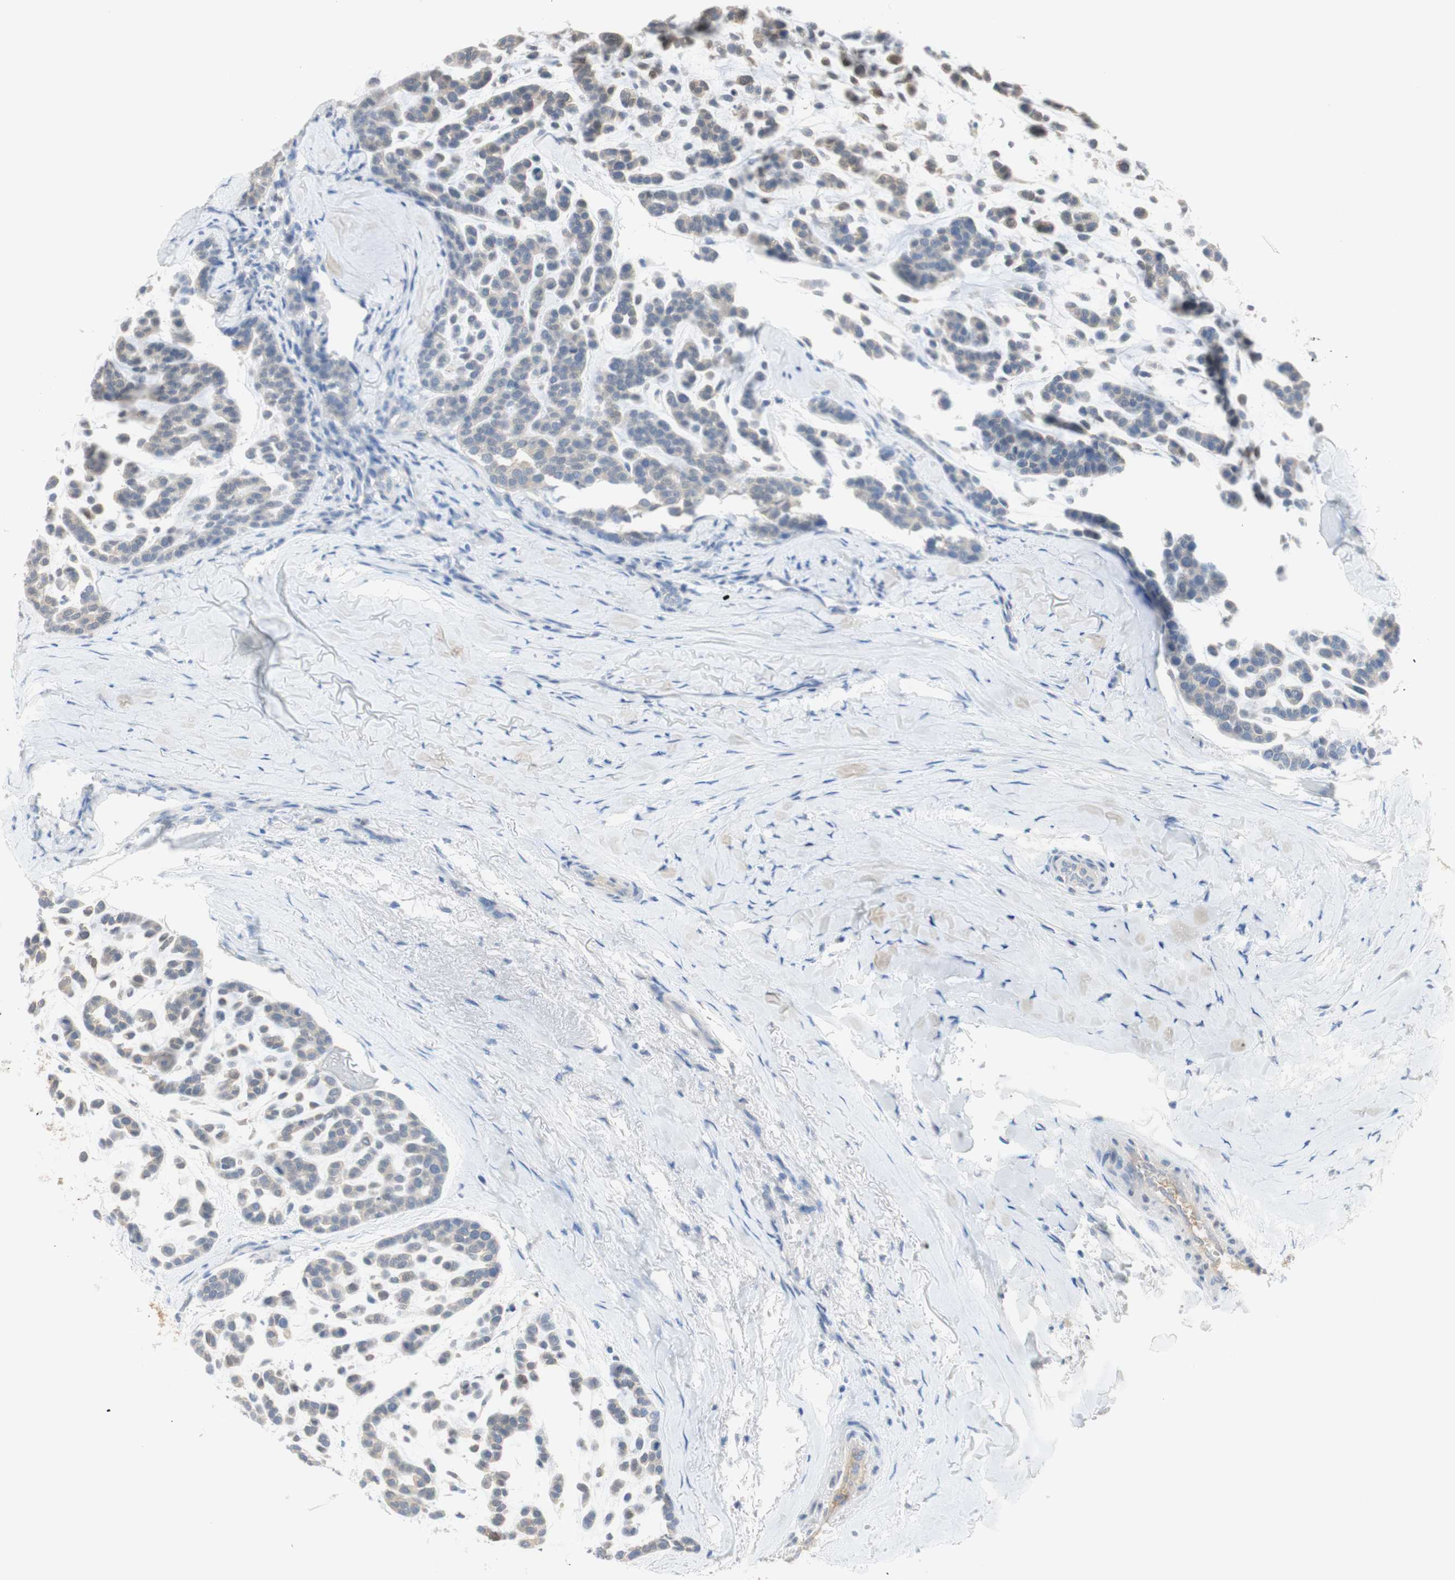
{"staining": {"intensity": "negative", "quantity": "none", "location": "none"}, "tissue": "head and neck cancer", "cell_type": "Tumor cells", "image_type": "cancer", "snomed": [{"axis": "morphology", "description": "Adenocarcinoma, NOS"}, {"axis": "morphology", "description": "Adenoma, NOS"}, {"axis": "topography", "description": "Head-Neck"}], "caption": "A photomicrograph of head and neck cancer (adenocarcinoma) stained for a protein shows no brown staining in tumor cells. (Stains: DAB IHC with hematoxylin counter stain, Microscopy: brightfield microscopy at high magnification).", "gene": "SELENBP1", "patient": {"sex": "female", "age": 55}}